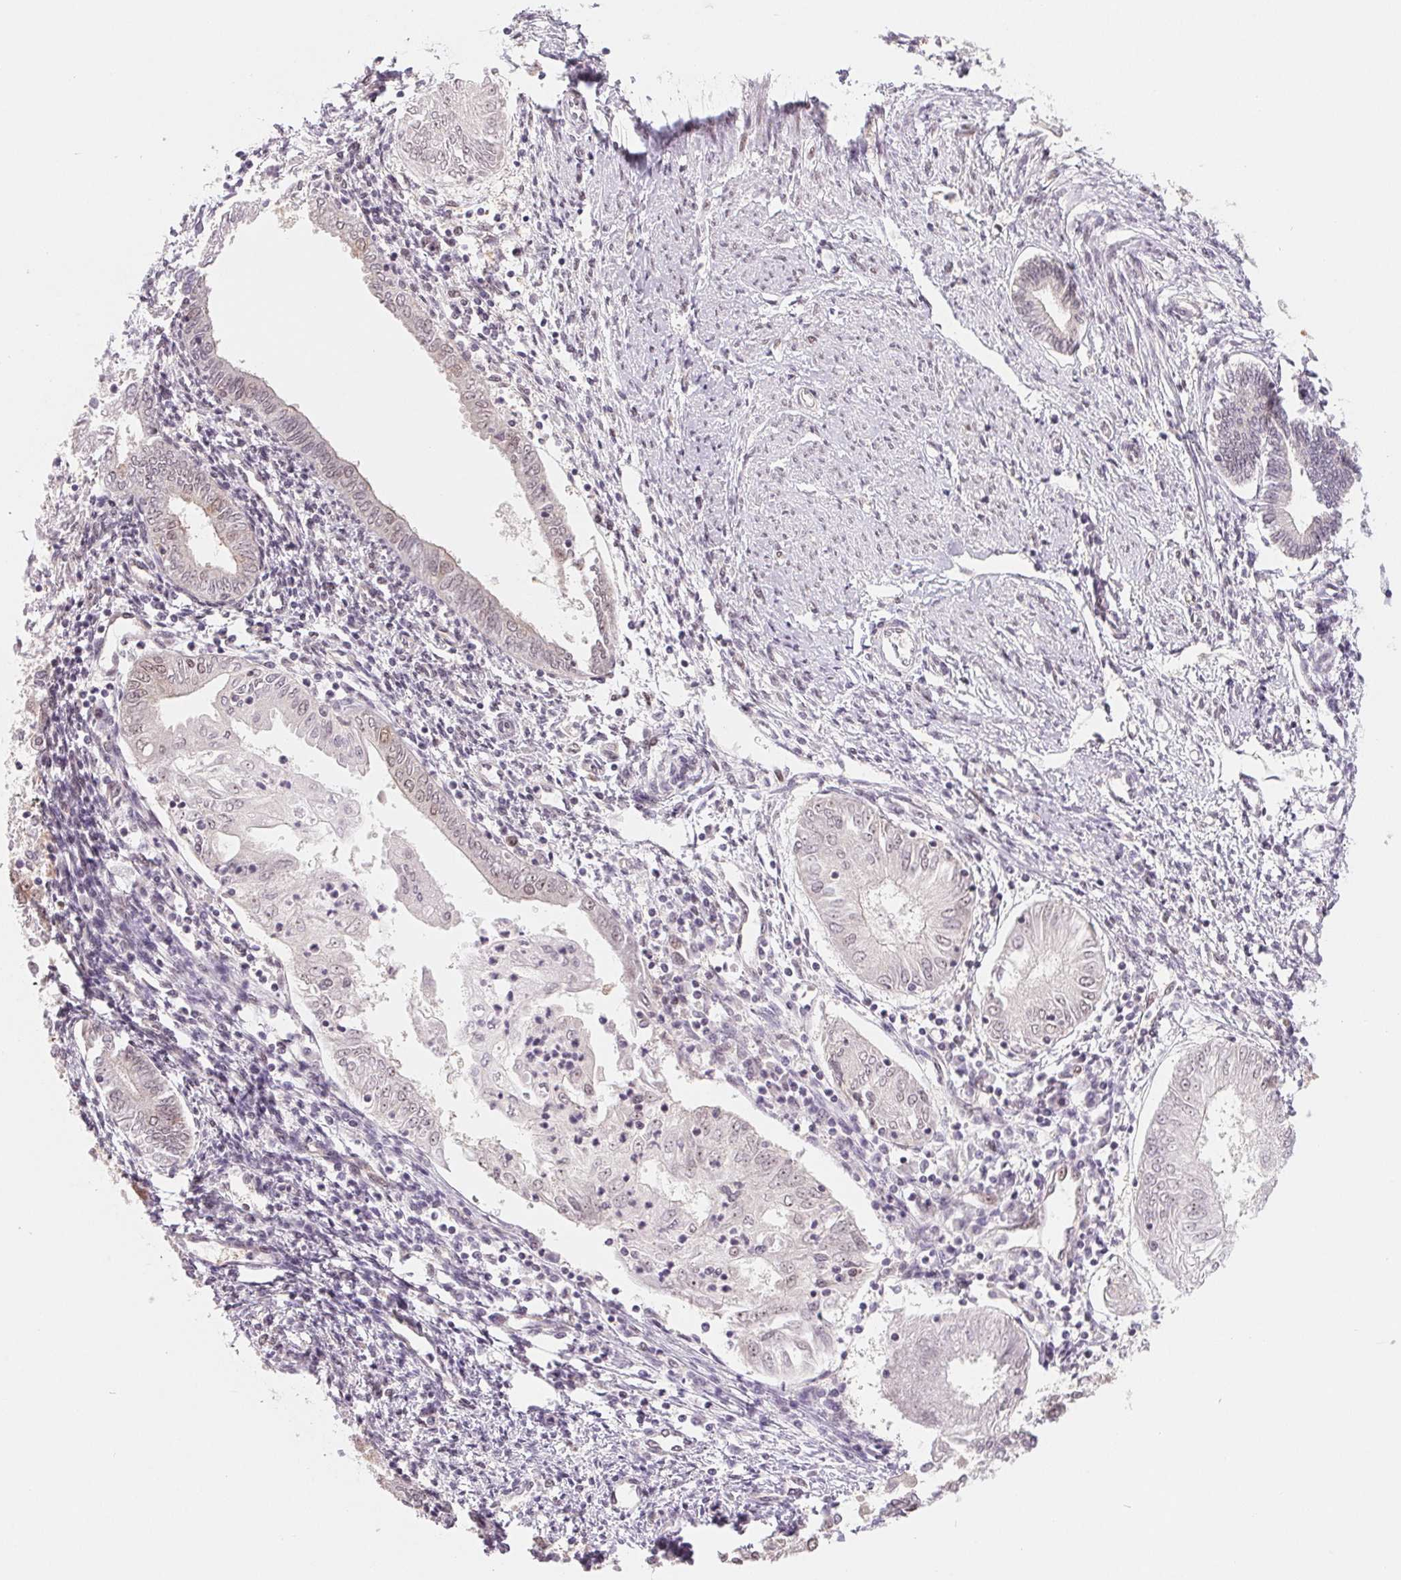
{"staining": {"intensity": "negative", "quantity": "none", "location": "none"}, "tissue": "endometrial cancer", "cell_type": "Tumor cells", "image_type": "cancer", "snomed": [{"axis": "morphology", "description": "Adenocarcinoma, NOS"}, {"axis": "topography", "description": "Endometrium"}], "caption": "A micrograph of endometrial cancer stained for a protein shows no brown staining in tumor cells. Brightfield microscopy of immunohistochemistry stained with DAB (3,3'-diaminobenzidine) (brown) and hematoxylin (blue), captured at high magnification.", "gene": "DNAJB6", "patient": {"sex": "female", "age": 68}}